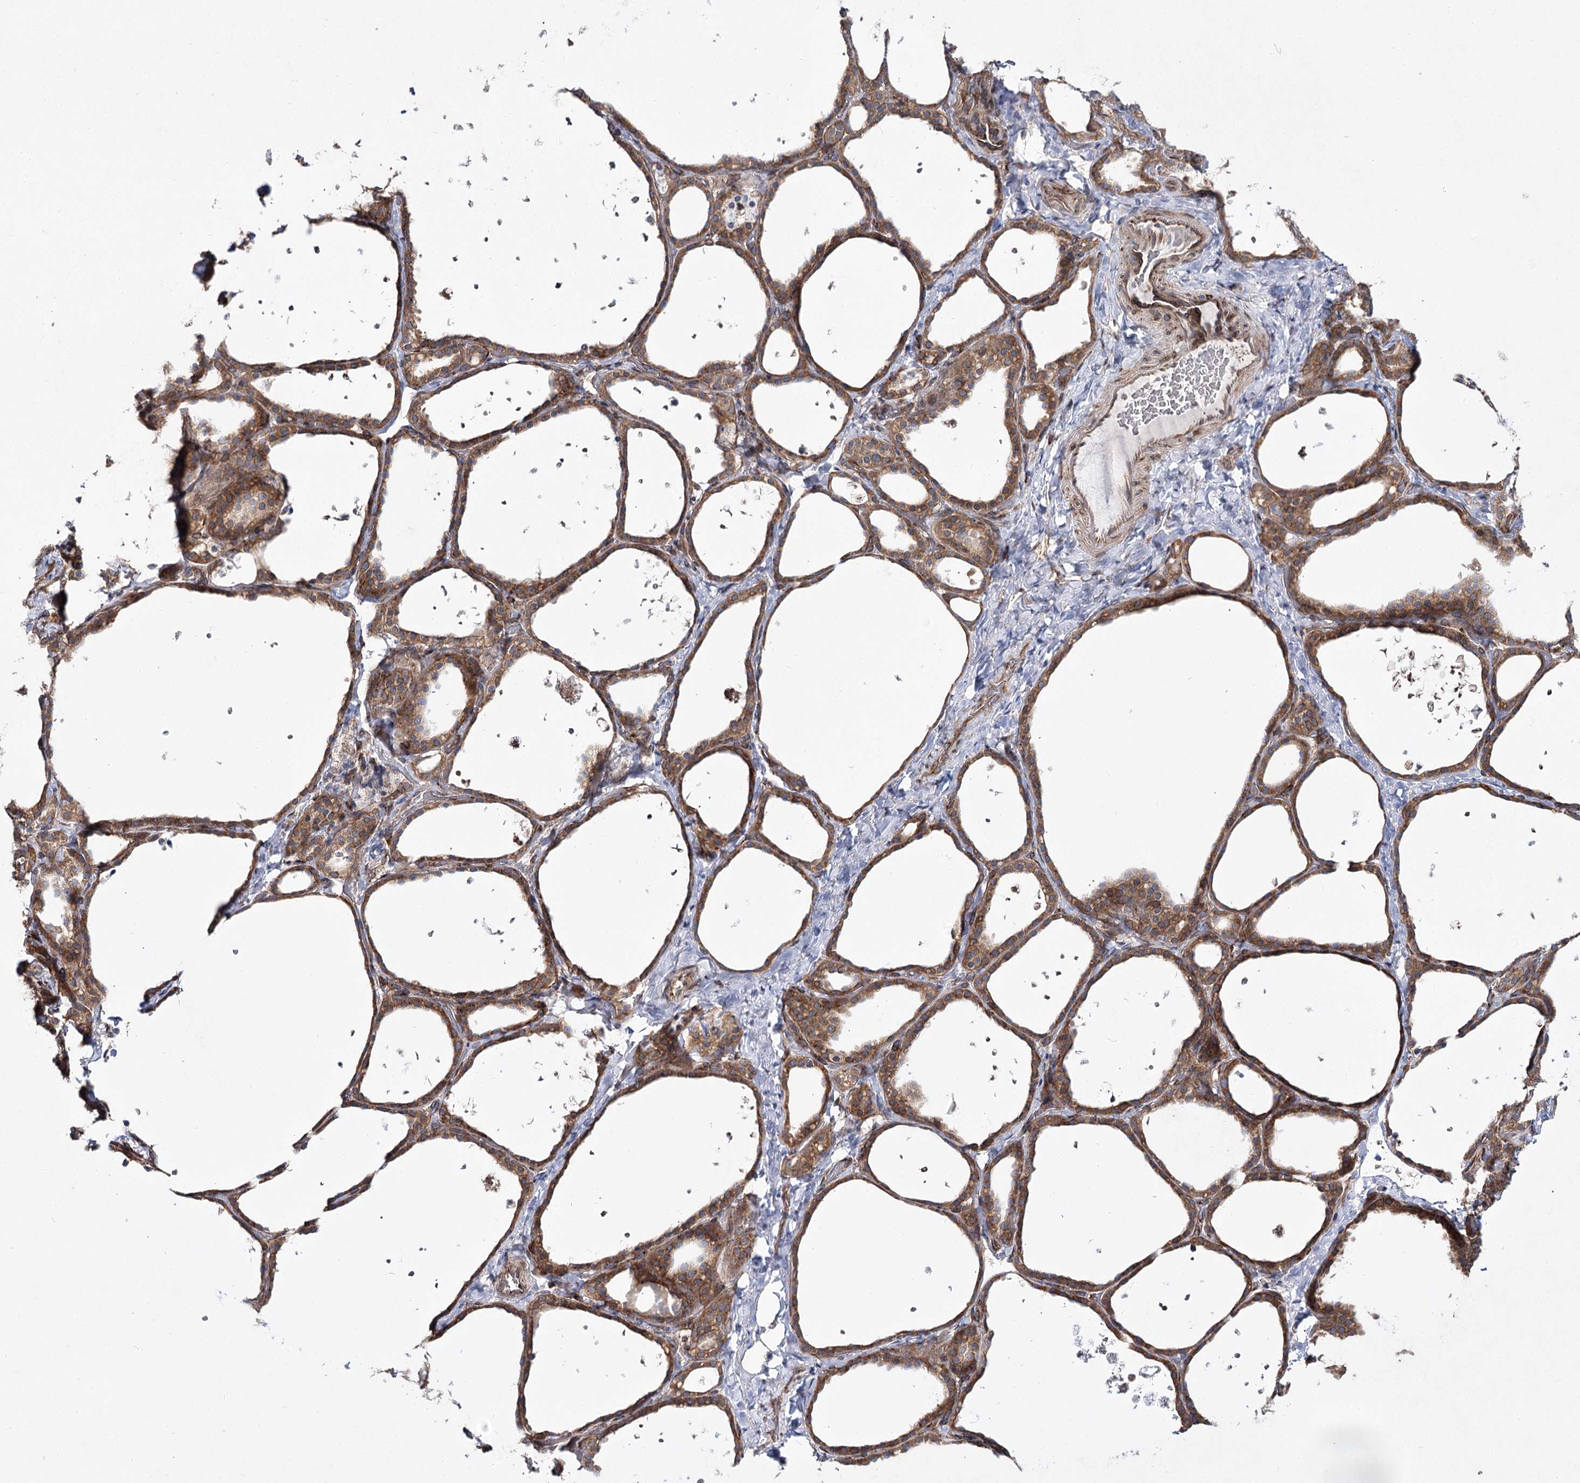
{"staining": {"intensity": "moderate", "quantity": ">75%", "location": "cytoplasmic/membranous"}, "tissue": "thyroid gland", "cell_type": "Glandular cells", "image_type": "normal", "snomed": [{"axis": "morphology", "description": "Normal tissue, NOS"}, {"axis": "topography", "description": "Thyroid gland"}], "caption": "Immunohistochemistry photomicrograph of benign human thyroid gland stained for a protein (brown), which shows medium levels of moderate cytoplasmic/membranous expression in about >75% of glandular cells.", "gene": "VWA2", "patient": {"sex": "female", "age": 44}}